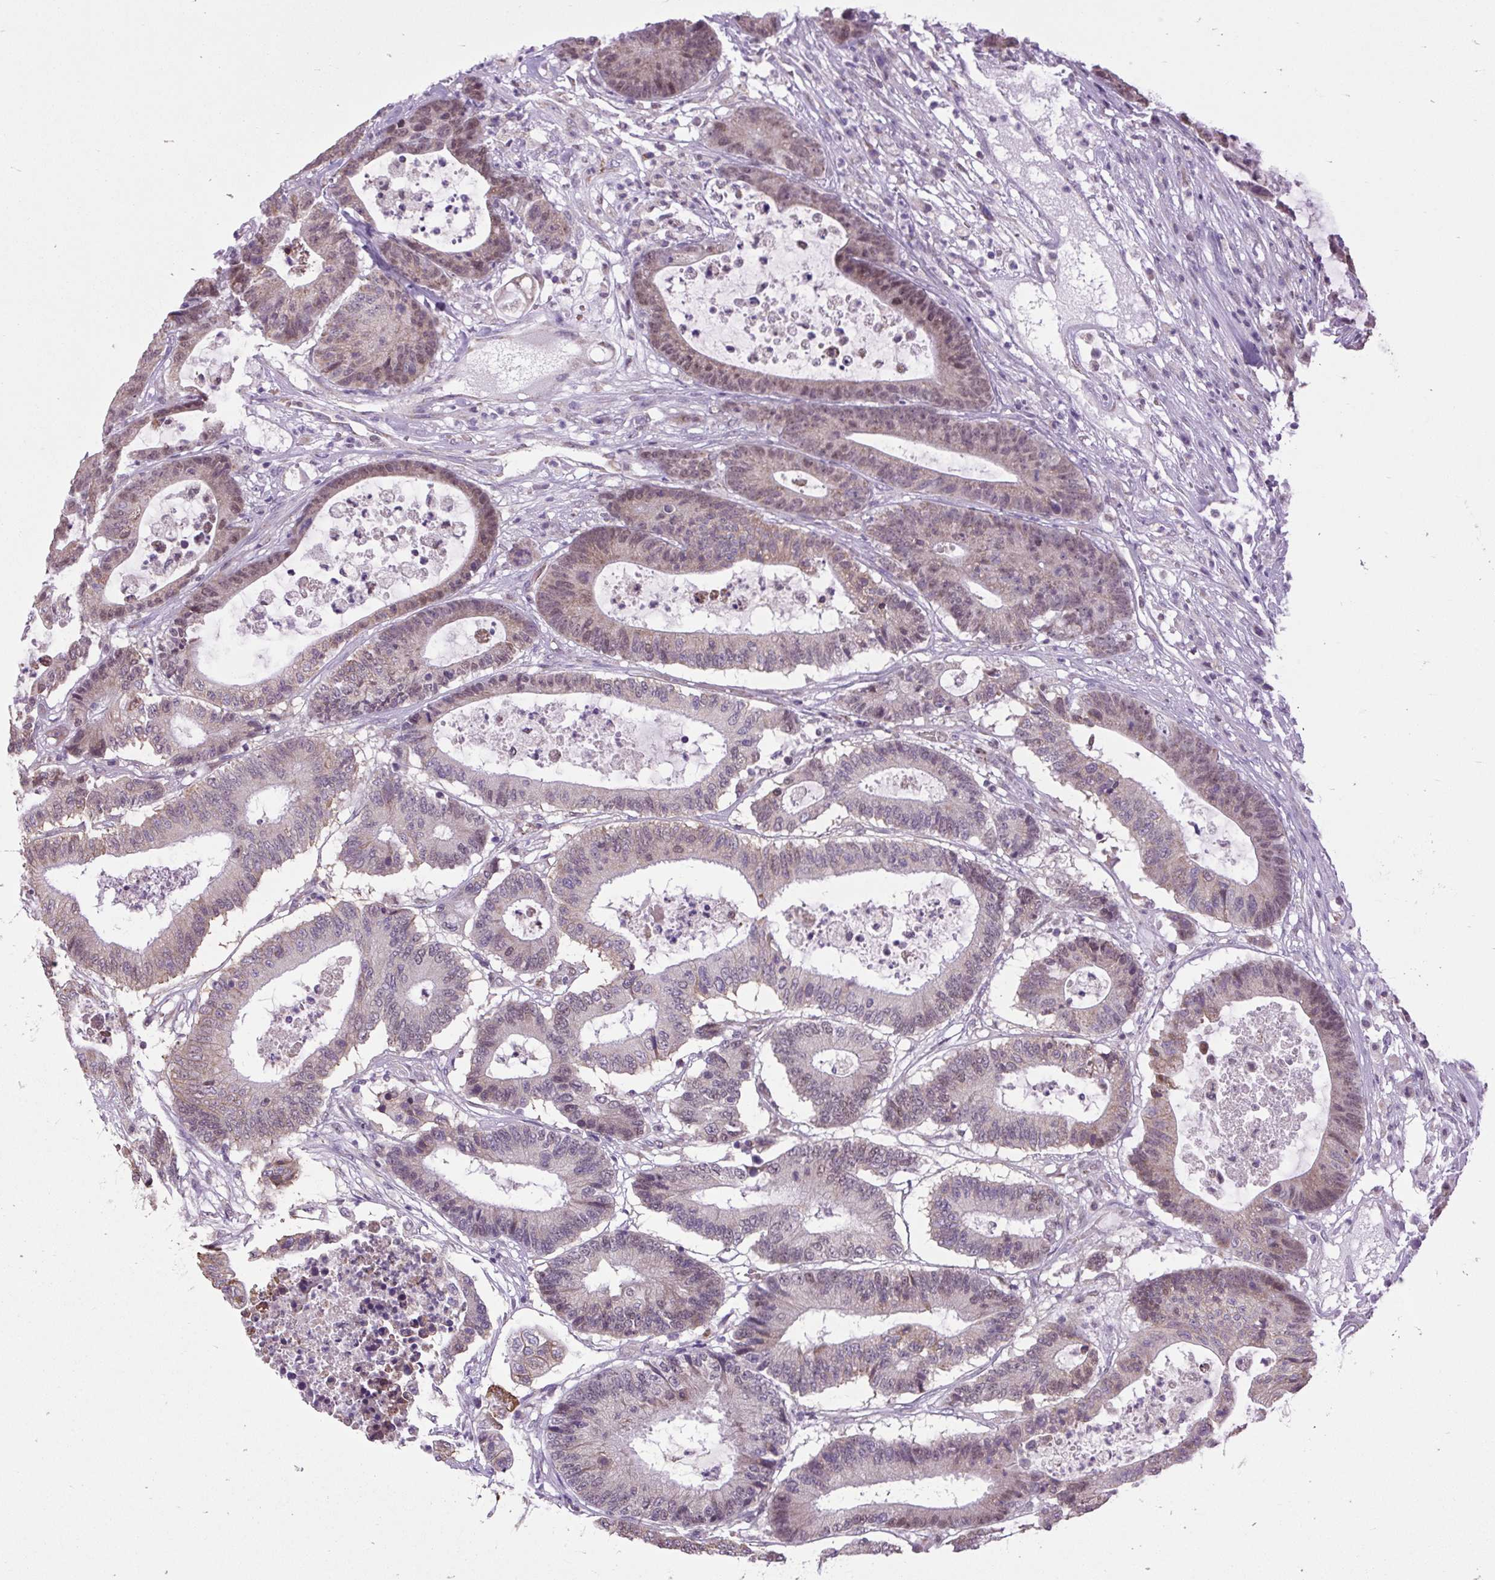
{"staining": {"intensity": "weak", "quantity": "25%-75%", "location": "cytoplasmic/membranous,nuclear"}, "tissue": "colorectal cancer", "cell_type": "Tumor cells", "image_type": "cancer", "snomed": [{"axis": "morphology", "description": "Adenocarcinoma, NOS"}, {"axis": "topography", "description": "Colon"}], "caption": "Colorectal cancer (adenocarcinoma) tissue reveals weak cytoplasmic/membranous and nuclear expression in approximately 25%-75% of tumor cells, visualized by immunohistochemistry.", "gene": "SCO2", "patient": {"sex": "female", "age": 84}}